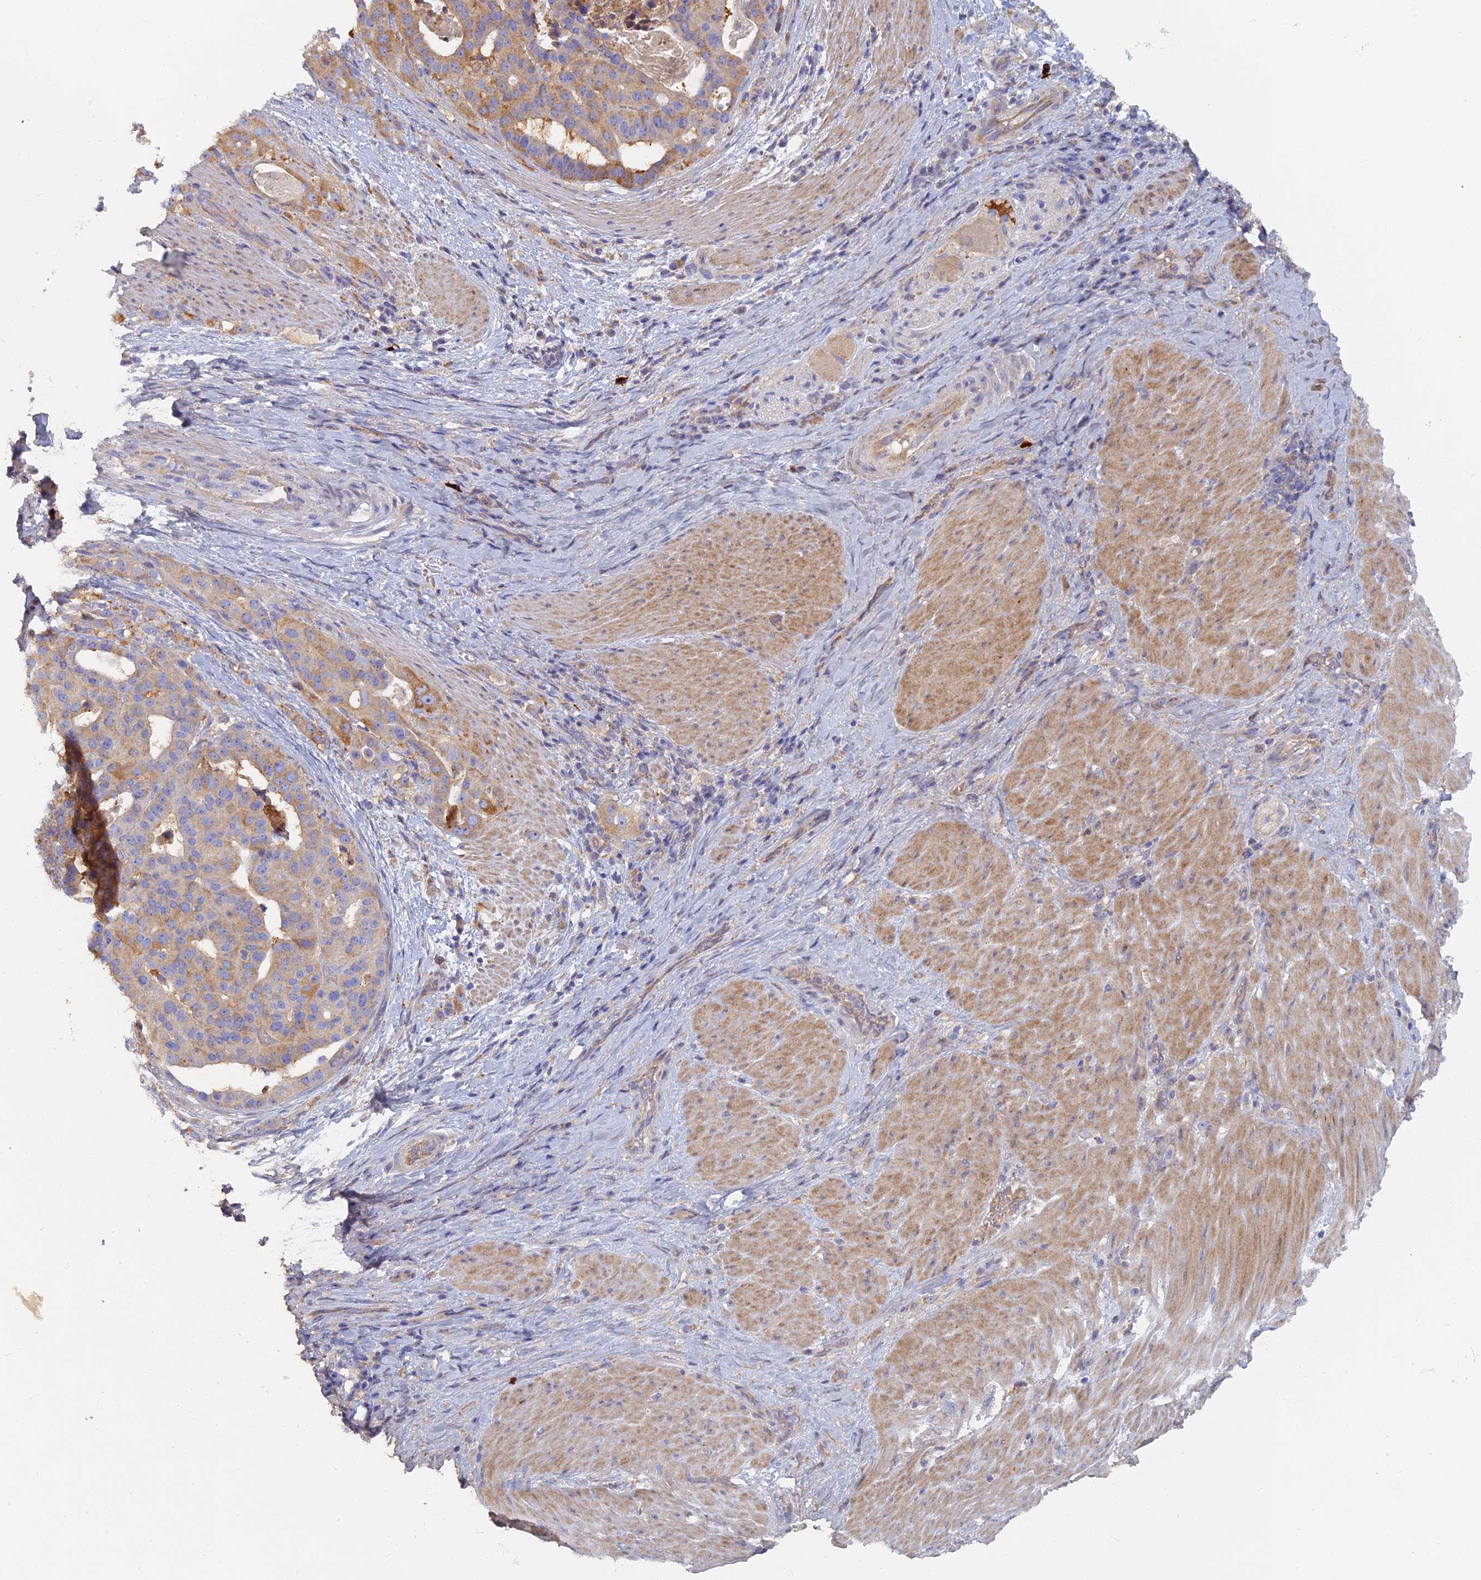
{"staining": {"intensity": "moderate", "quantity": "25%-75%", "location": "cytoplasmic/membranous"}, "tissue": "stomach cancer", "cell_type": "Tumor cells", "image_type": "cancer", "snomed": [{"axis": "morphology", "description": "Adenocarcinoma, NOS"}, {"axis": "topography", "description": "Stomach"}], "caption": "A micrograph of human stomach adenocarcinoma stained for a protein reveals moderate cytoplasmic/membranous brown staining in tumor cells.", "gene": "TMEM44", "patient": {"sex": "male", "age": 48}}